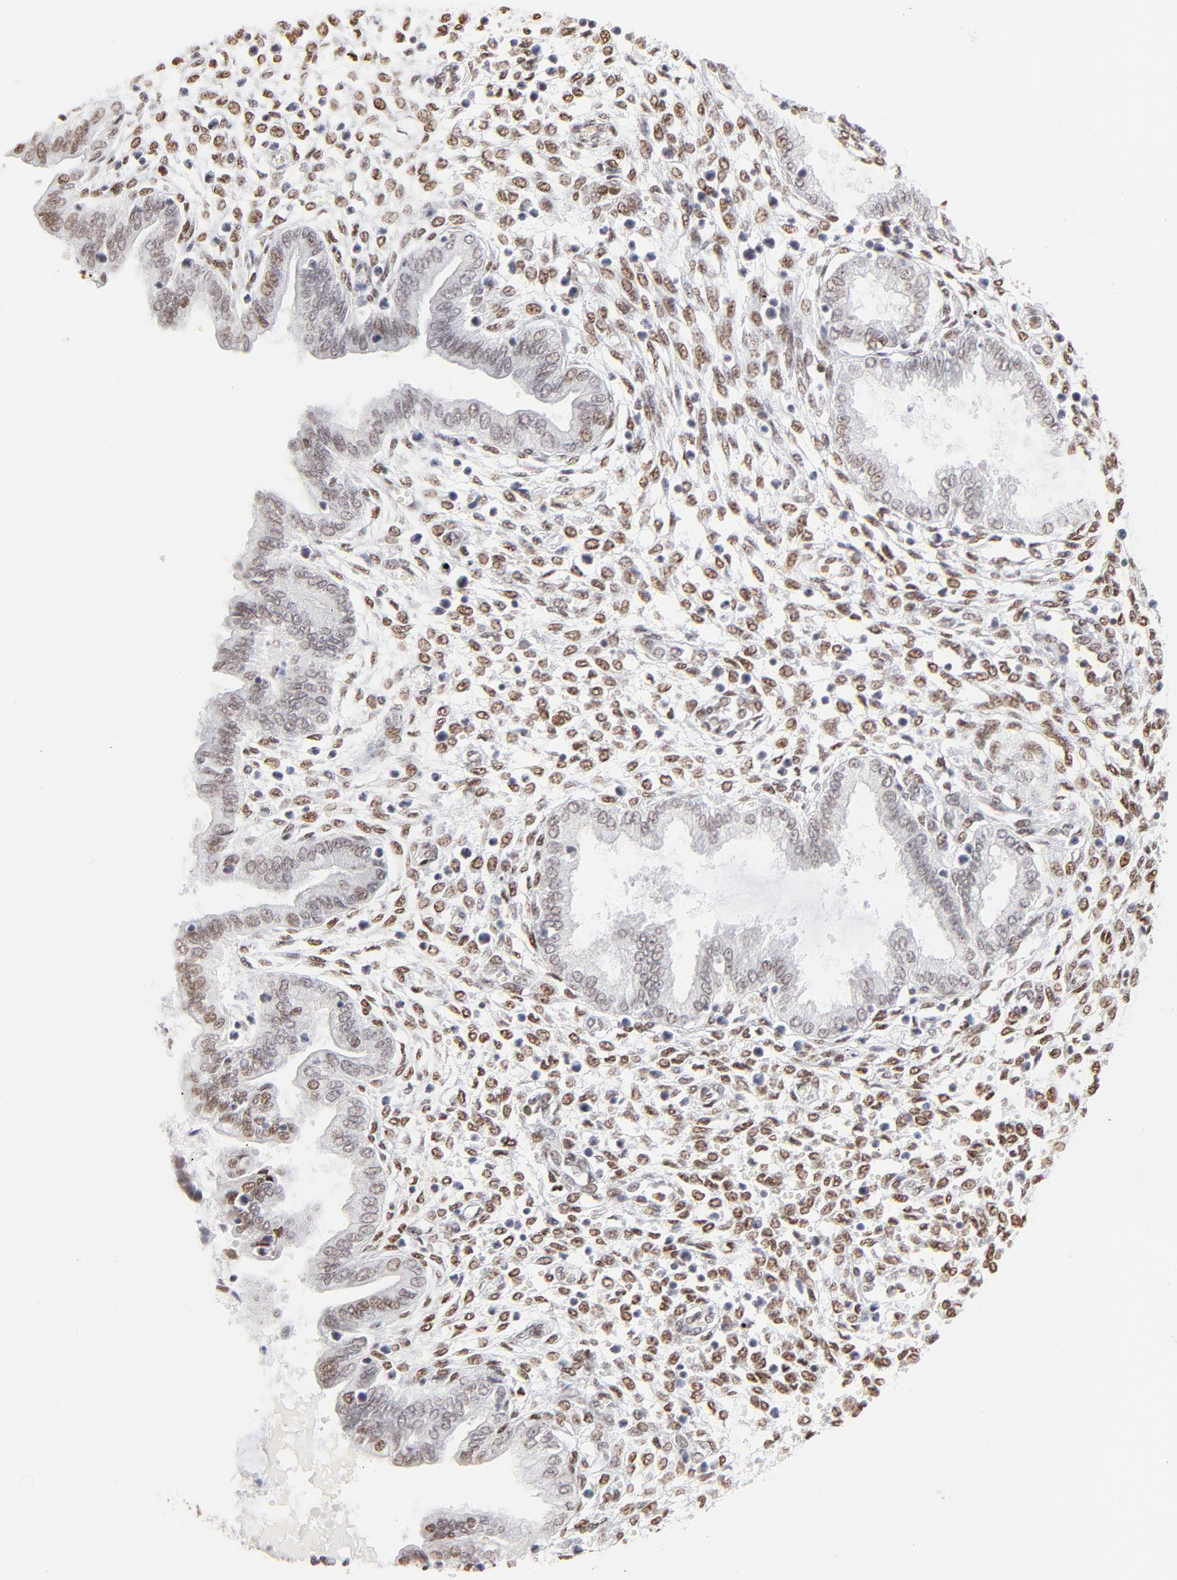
{"staining": {"intensity": "strong", "quantity": ">75%", "location": "nuclear"}, "tissue": "endometrium", "cell_type": "Cells in endometrial stroma", "image_type": "normal", "snomed": [{"axis": "morphology", "description": "Normal tissue, NOS"}, {"axis": "topography", "description": "Endometrium"}], "caption": "The immunohistochemical stain labels strong nuclear expression in cells in endometrial stroma of normal endometrium. (brown staining indicates protein expression, while blue staining denotes nuclei).", "gene": "PBX1", "patient": {"sex": "female", "age": 33}}